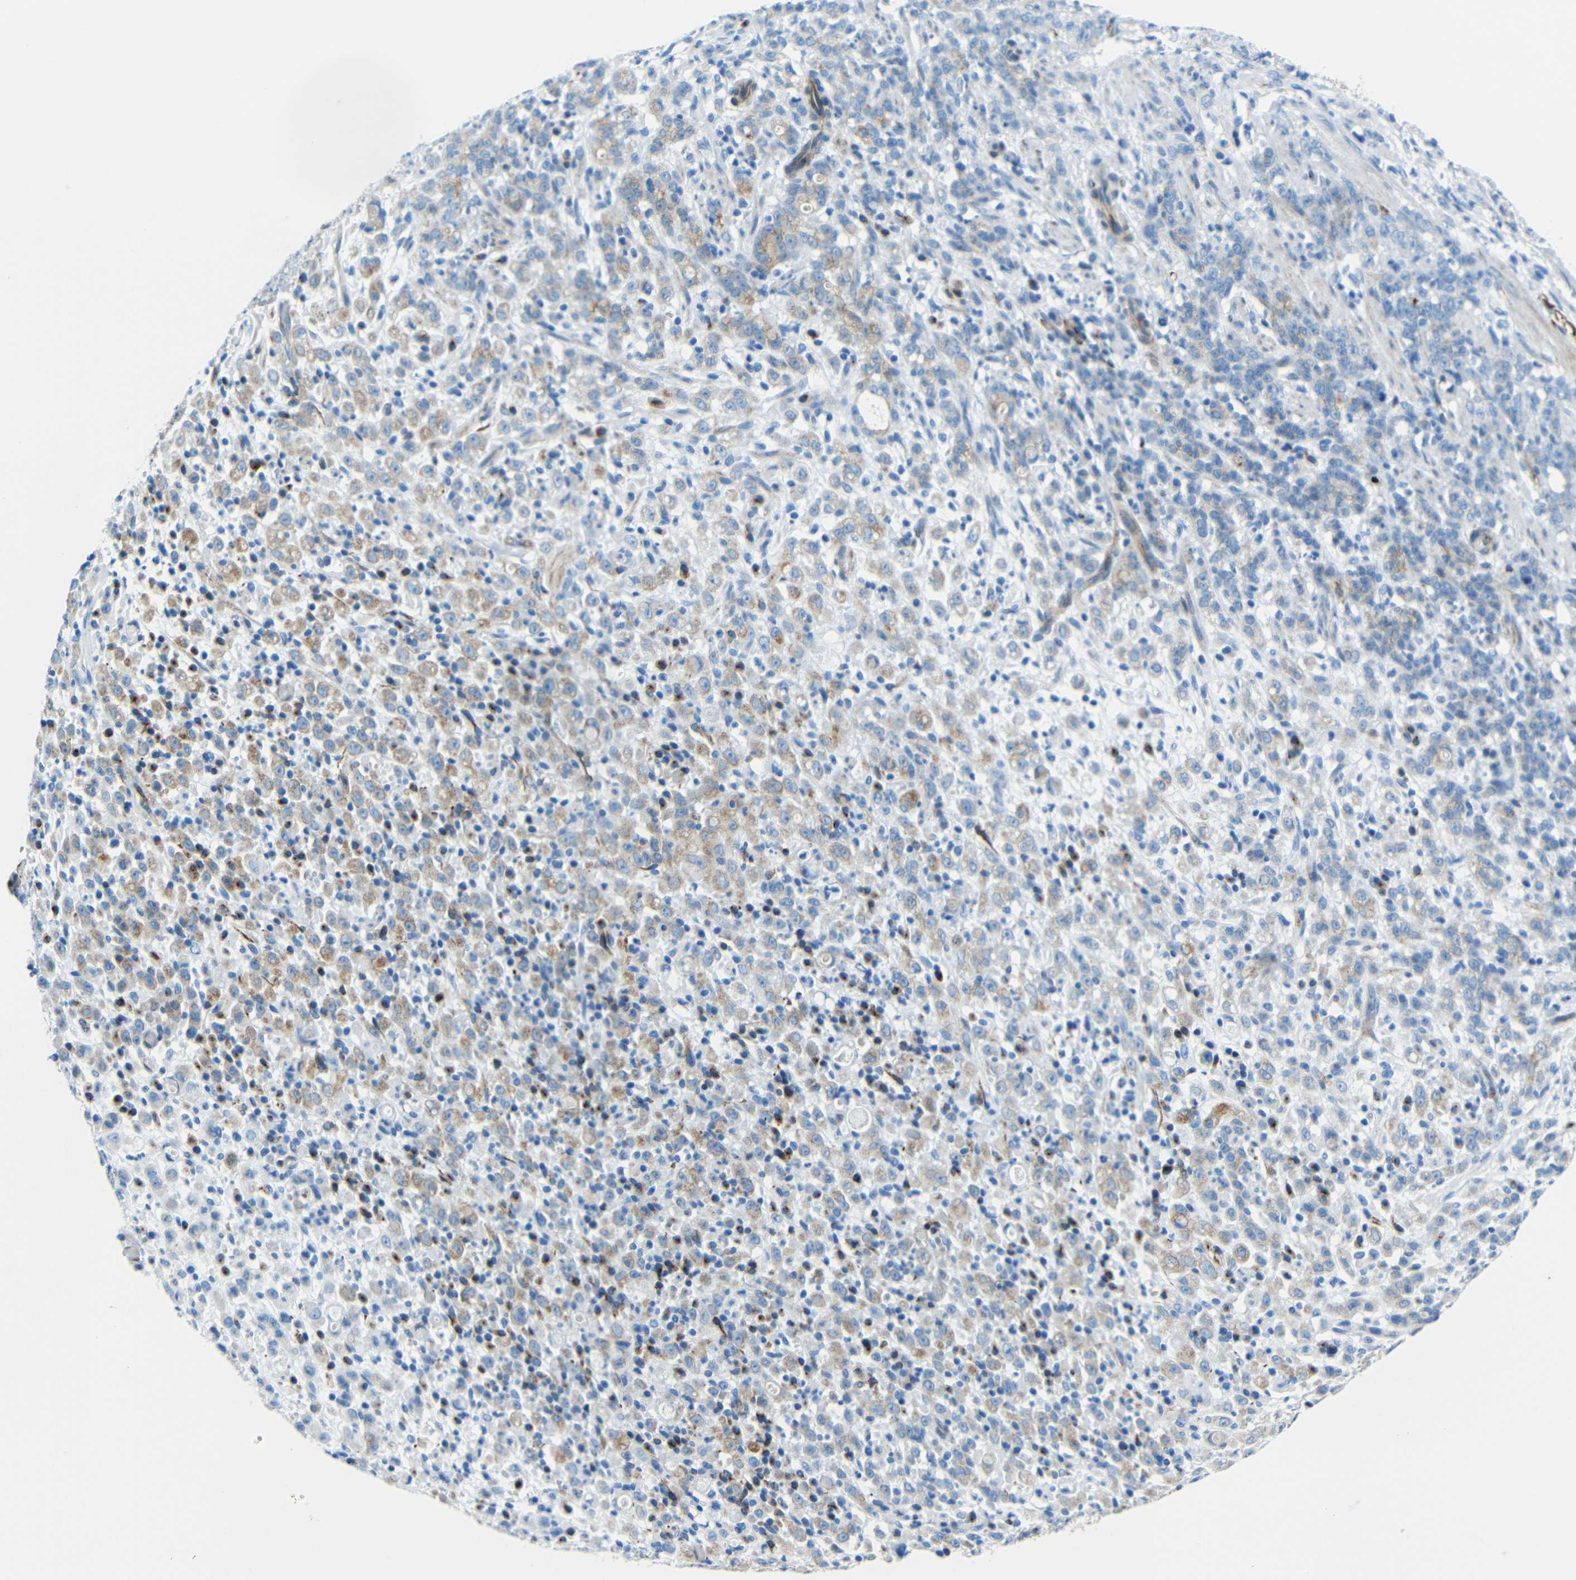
{"staining": {"intensity": "moderate", "quantity": ">75%", "location": "cytoplasmic/membranous"}, "tissue": "stomach cancer", "cell_type": "Tumor cells", "image_type": "cancer", "snomed": [{"axis": "morphology", "description": "Adenocarcinoma, NOS"}, {"axis": "topography", "description": "Stomach, lower"}], "caption": "Protein expression analysis of human stomach cancer (adenocarcinoma) reveals moderate cytoplasmic/membranous staining in approximately >75% of tumor cells. (IHC, brightfield microscopy, high magnification).", "gene": "TUBB4B", "patient": {"sex": "male", "age": 88}}